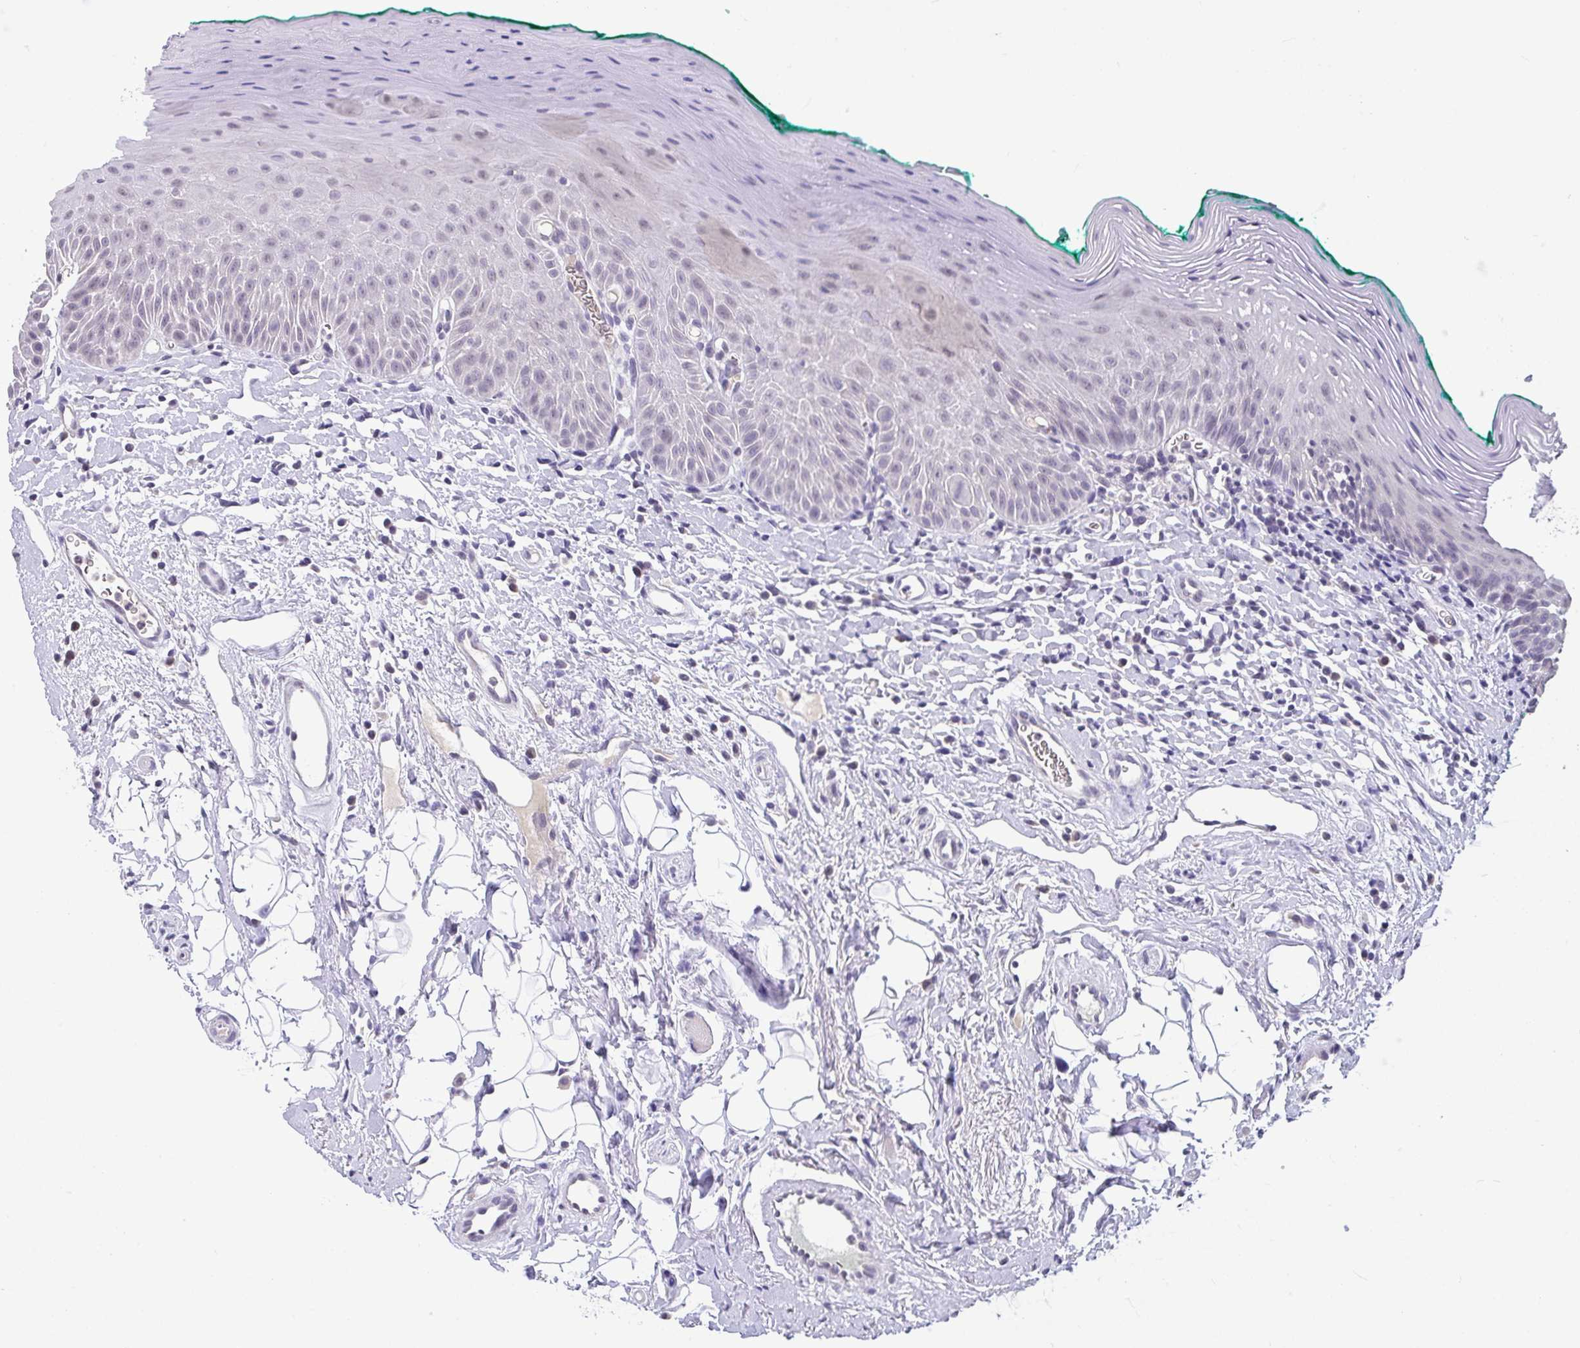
{"staining": {"intensity": "negative", "quantity": "none", "location": "none"}, "tissue": "oral mucosa", "cell_type": "Squamous epithelial cells", "image_type": "normal", "snomed": [{"axis": "morphology", "description": "Normal tissue, NOS"}, {"axis": "topography", "description": "Oral tissue"}, {"axis": "topography", "description": "Tounge, NOS"}], "caption": "Immunohistochemical staining of benign human oral mucosa exhibits no significant positivity in squamous epithelial cells.", "gene": "GLTPD2", "patient": {"sex": "male", "age": 83}}